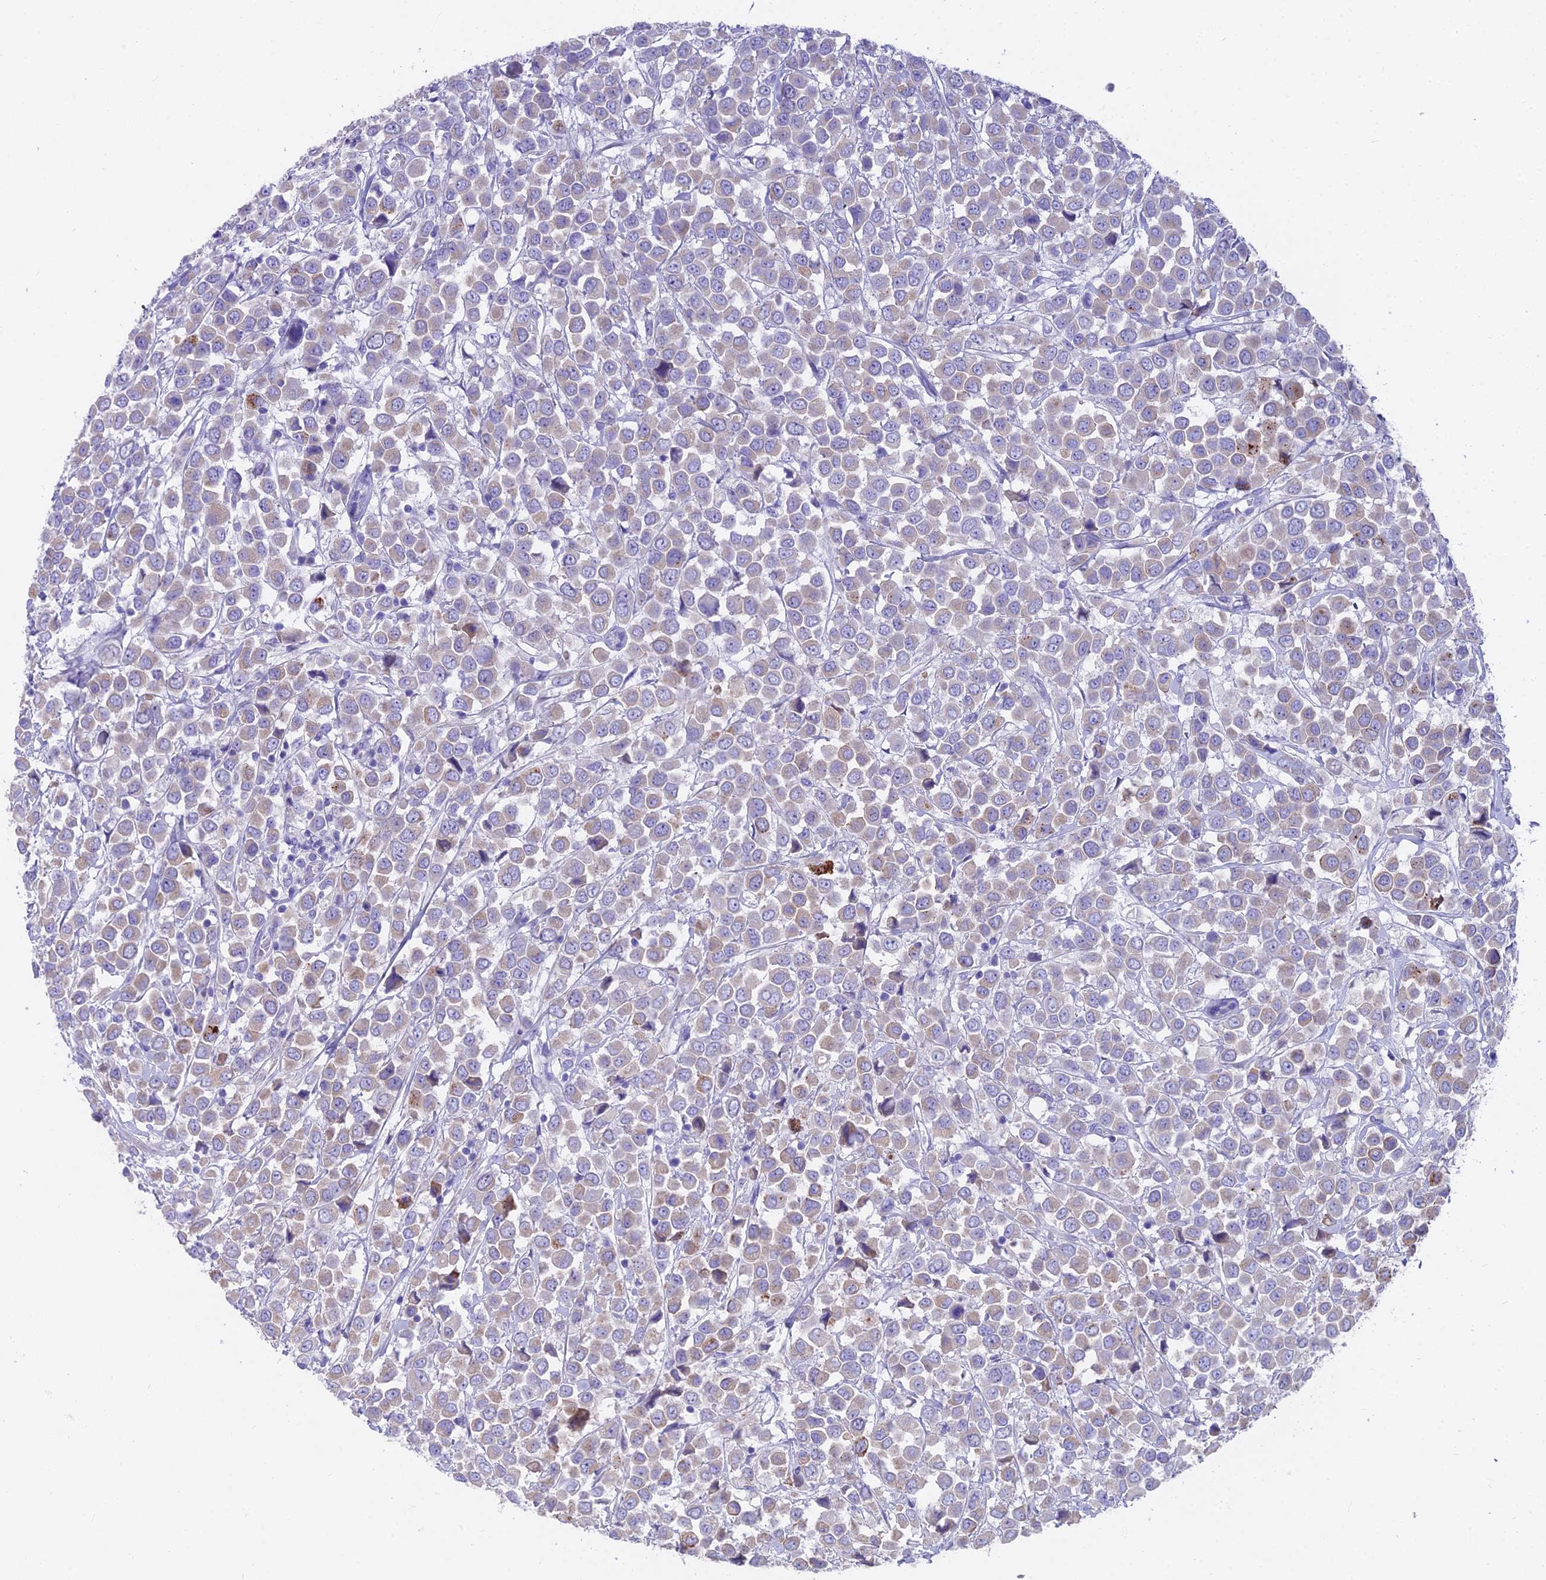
{"staining": {"intensity": "weak", "quantity": ">75%", "location": "cytoplasmic/membranous"}, "tissue": "breast cancer", "cell_type": "Tumor cells", "image_type": "cancer", "snomed": [{"axis": "morphology", "description": "Duct carcinoma"}, {"axis": "topography", "description": "Breast"}], "caption": "Breast cancer (infiltrating ductal carcinoma) stained with DAB immunohistochemistry (IHC) demonstrates low levels of weak cytoplasmic/membranous staining in about >75% of tumor cells. The staining was performed using DAB (3,3'-diaminobenzidine), with brown indicating positive protein expression. Nuclei are stained blue with hematoxylin.", "gene": "FAM168B", "patient": {"sex": "female", "age": 61}}